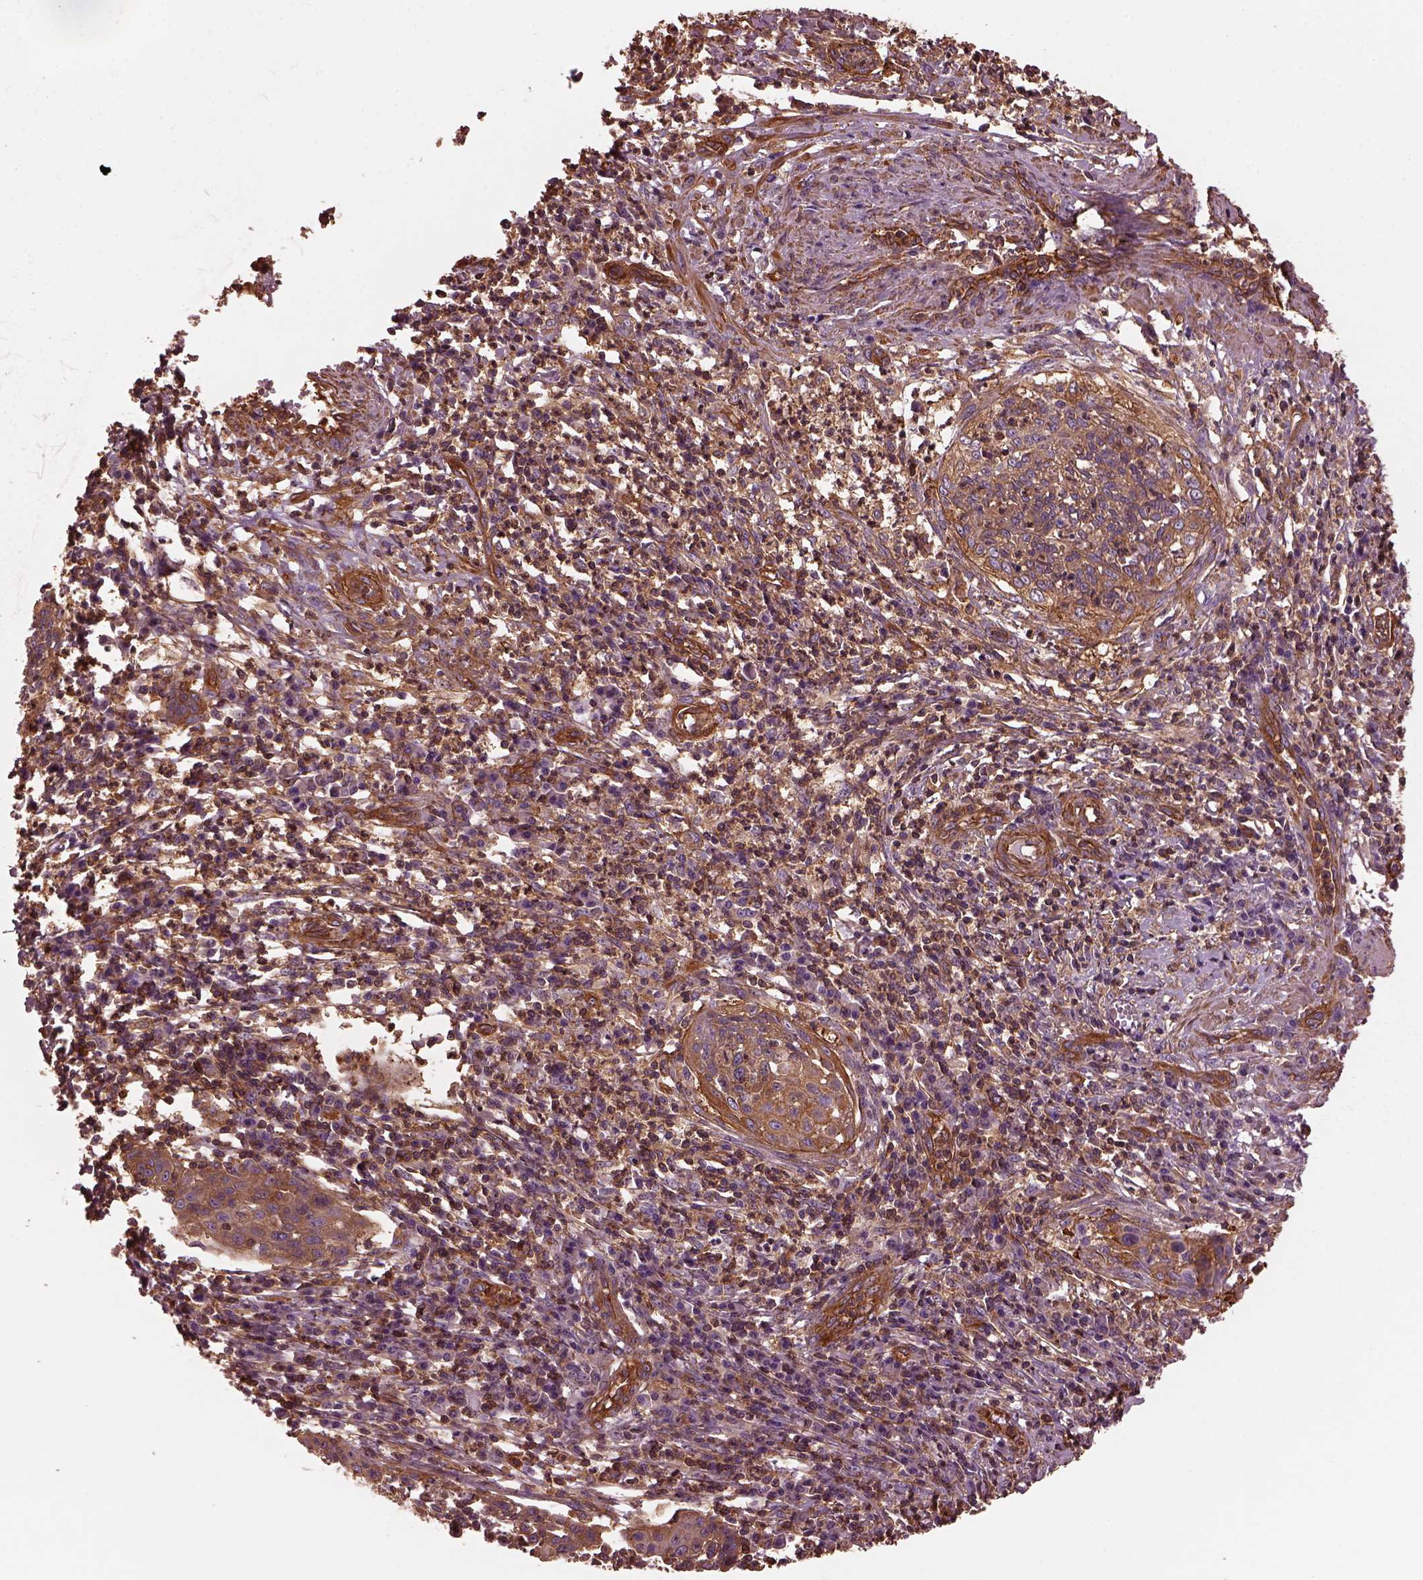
{"staining": {"intensity": "moderate", "quantity": ">75%", "location": "cytoplasmic/membranous"}, "tissue": "cervical cancer", "cell_type": "Tumor cells", "image_type": "cancer", "snomed": [{"axis": "morphology", "description": "Squamous cell carcinoma, NOS"}, {"axis": "topography", "description": "Cervix"}], "caption": "Brown immunohistochemical staining in cervical squamous cell carcinoma displays moderate cytoplasmic/membranous staining in approximately >75% of tumor cells.", "gene": "MYL6", "patient": {"sex": "female", "age": 34}}